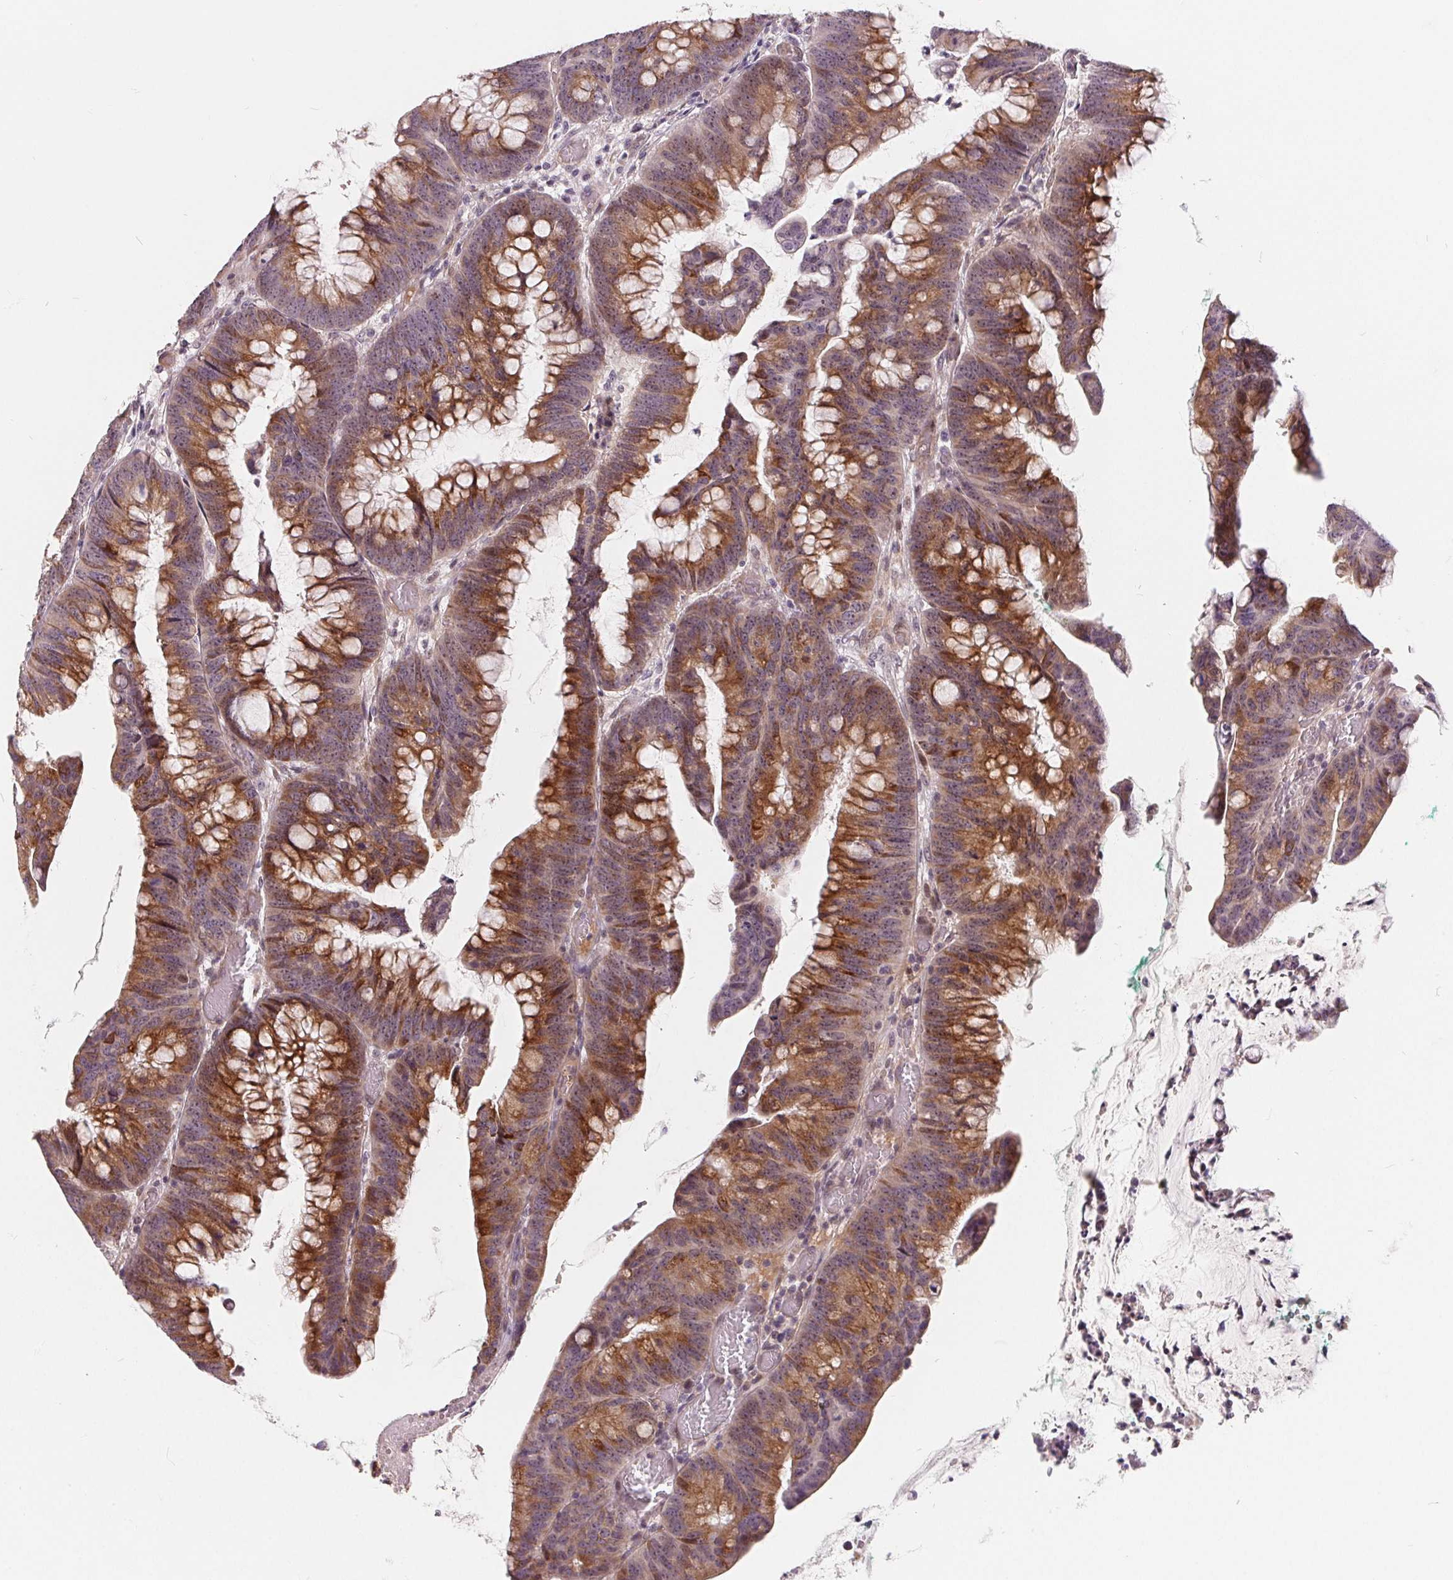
{"staining": {"intensity": "strong", "quantity": "25%-75%", "location": "cytoplasmic/membranous"}, "tissue": "colorectal cancer", "cell_type": "Tumor cells", "image_type": "cancer", "snomed": [{"axis": "morphology", "description": "Adenocarcinoma, NOS"}, {"axis": "topography", "description": "Colon"}], "caption": "Protein expression analysis of colorectal adenocarcinoma demonstrates strong cytoplasmic/membranous staining in about 25%-75% of tumor cells. (IHC, brightfield microscopy, high magnification).", "gene": "NRG2", "patient": {"sex": "male", "age": 62}}